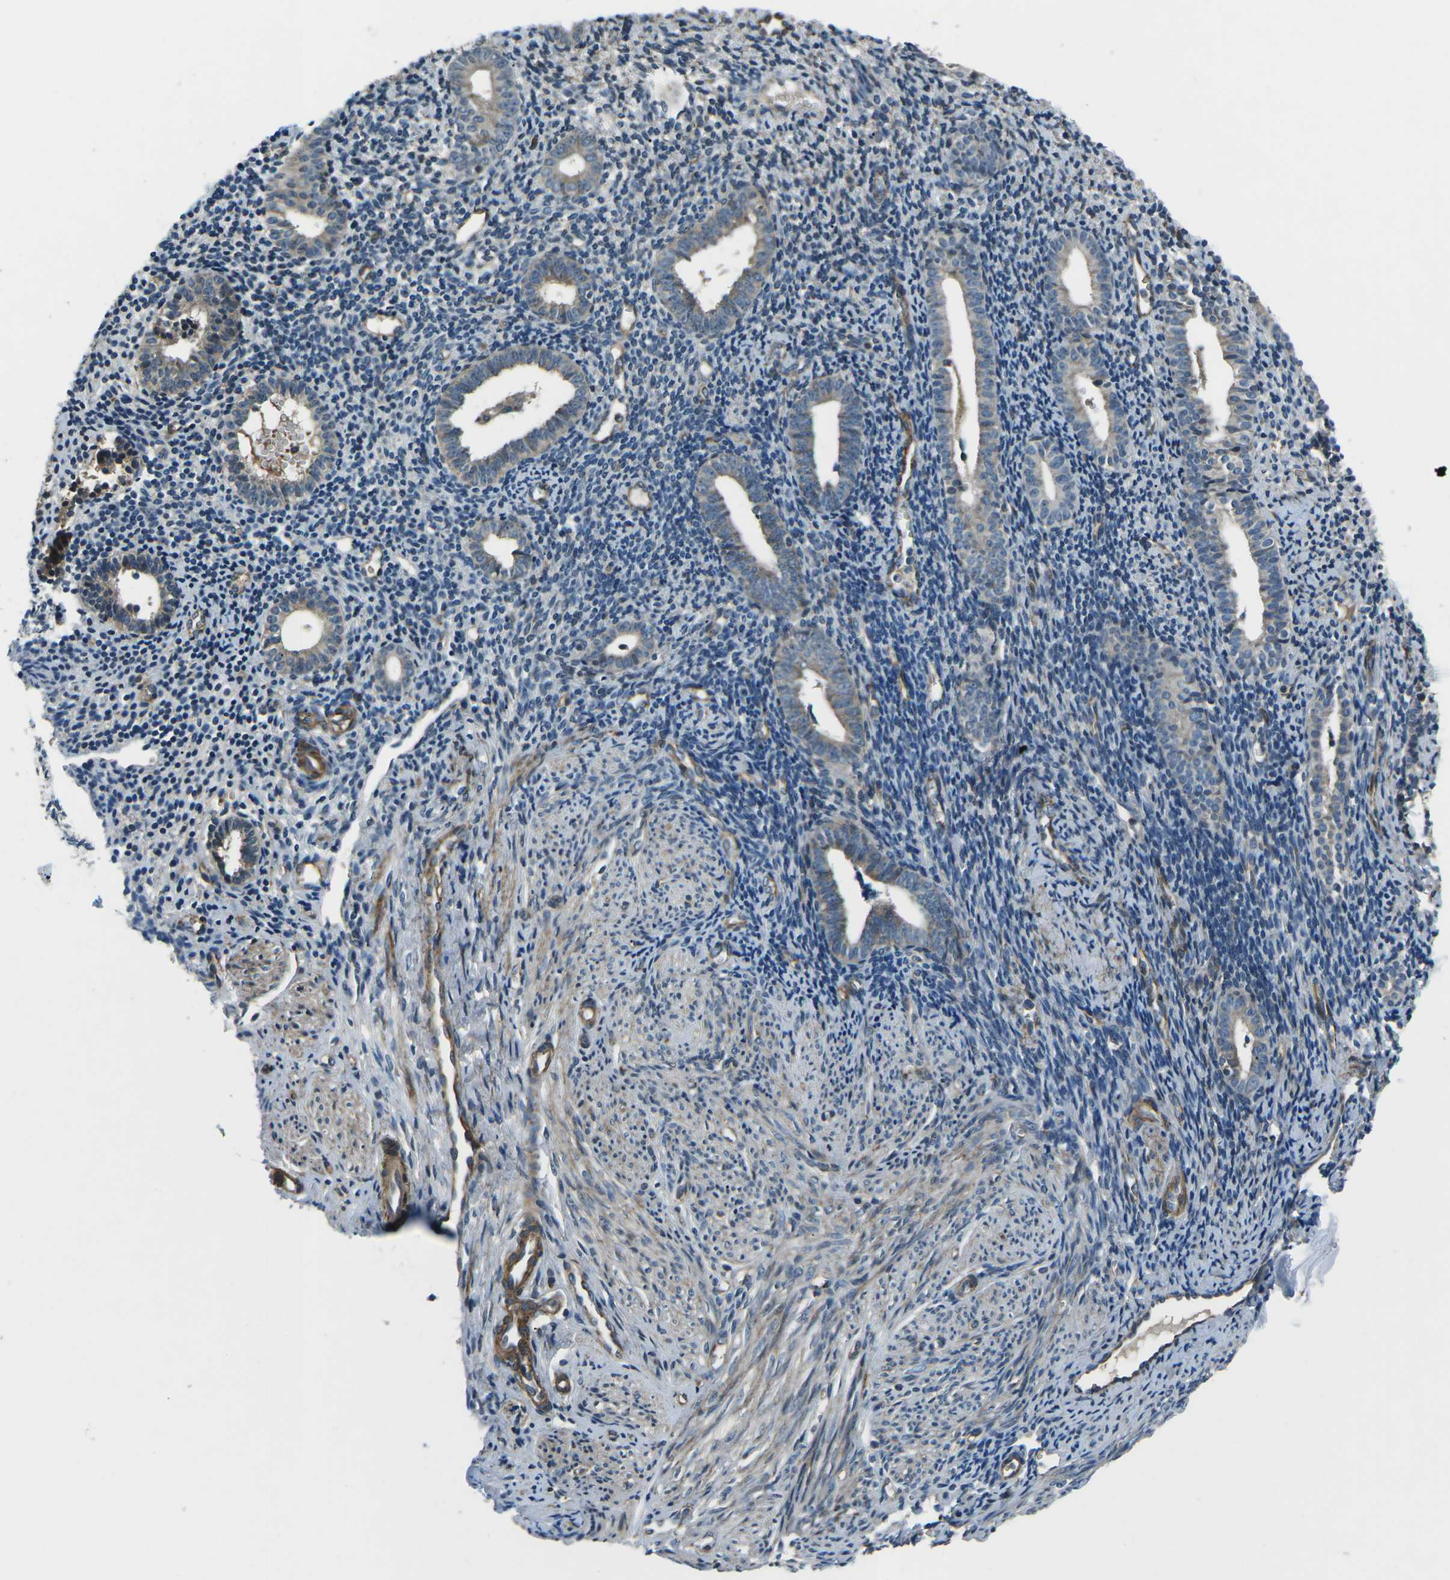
{"staining": {"intensity": "moderate", "quantity": "<25%", "location": "cytoplasmic/membranous"}, "tissue": "endometrium", "cell_type": "Cells in endometrial stroma", "image_type": "normal", "snomed": [{"axis": "morphology", "description": "Normal tissue, NOS"}, {"axis": "topography", "description": "Endometrium"}], "caption": "Brown immunohistochemical staining in benign human endometrium shows moderate cytoplasmic/membranous staining in approximately <25% of cells in endometrial stroma.", "gene": "AFAP1", "patient": {"sex": "female", "age": 50}}